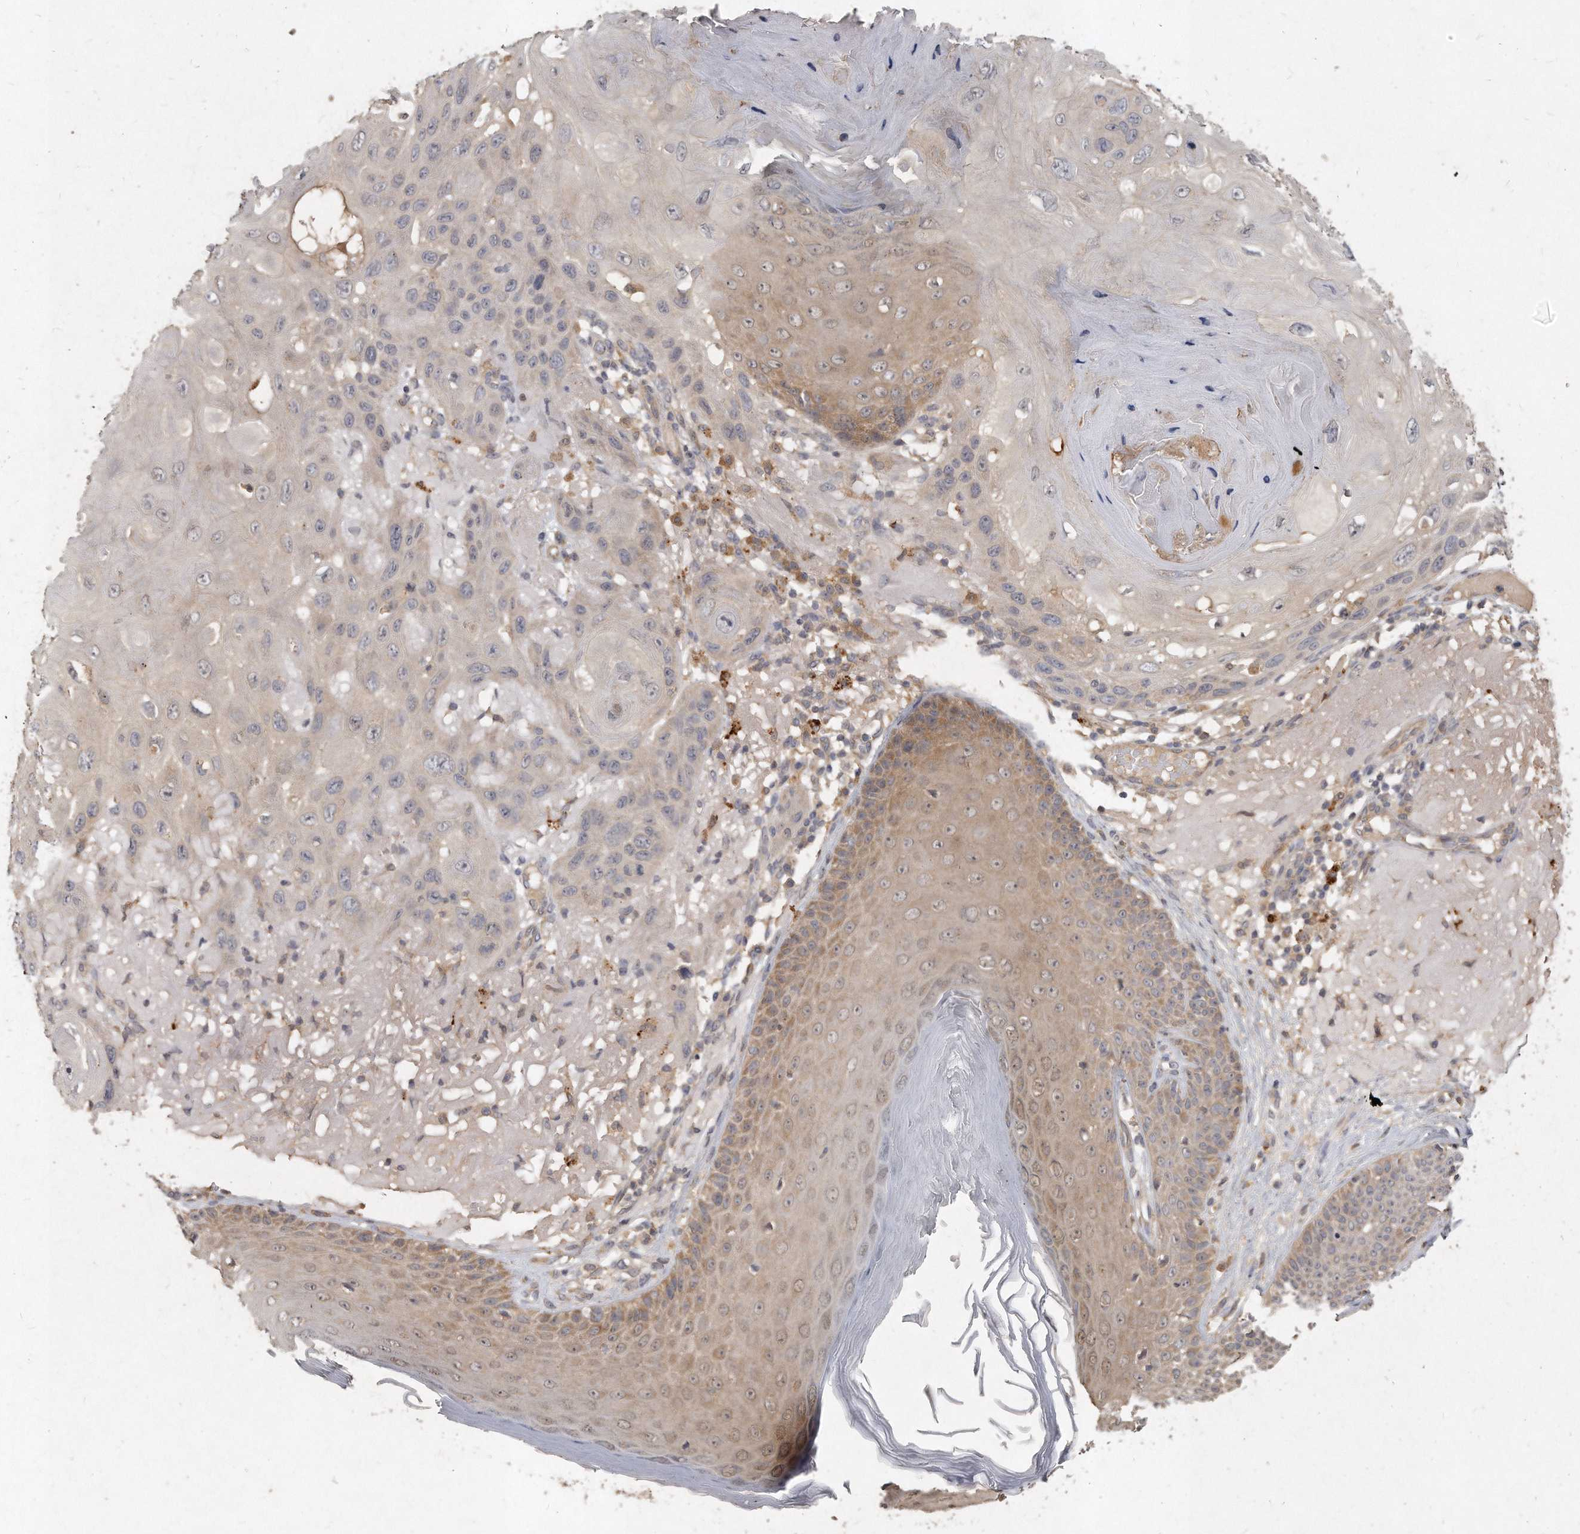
{"staining": {"intensity": "moderate", "quantity": "<25%", "location": "cytoplasmic/membranous"}, "tissue": "skin cancer", "cell_type": "Tumor cells", "image_type": "cancer", "snomed": [{"axis": "morphology", "description": "Normal tissue, NOS"}, {"axis": "morphology", "description": "Squamous cell carcinoma, NOS"}, {"axis": "topography", "description": "Skin"}], "caption": "Brown immunohistochemical staining in skin cancer (squamous cell carcinoma) exhibits moderate cytoplasmic/membranous expression in about <25% of tumor cells.", "gene": "LGALS8", "patient": {"sex": "female", "age": 96}}